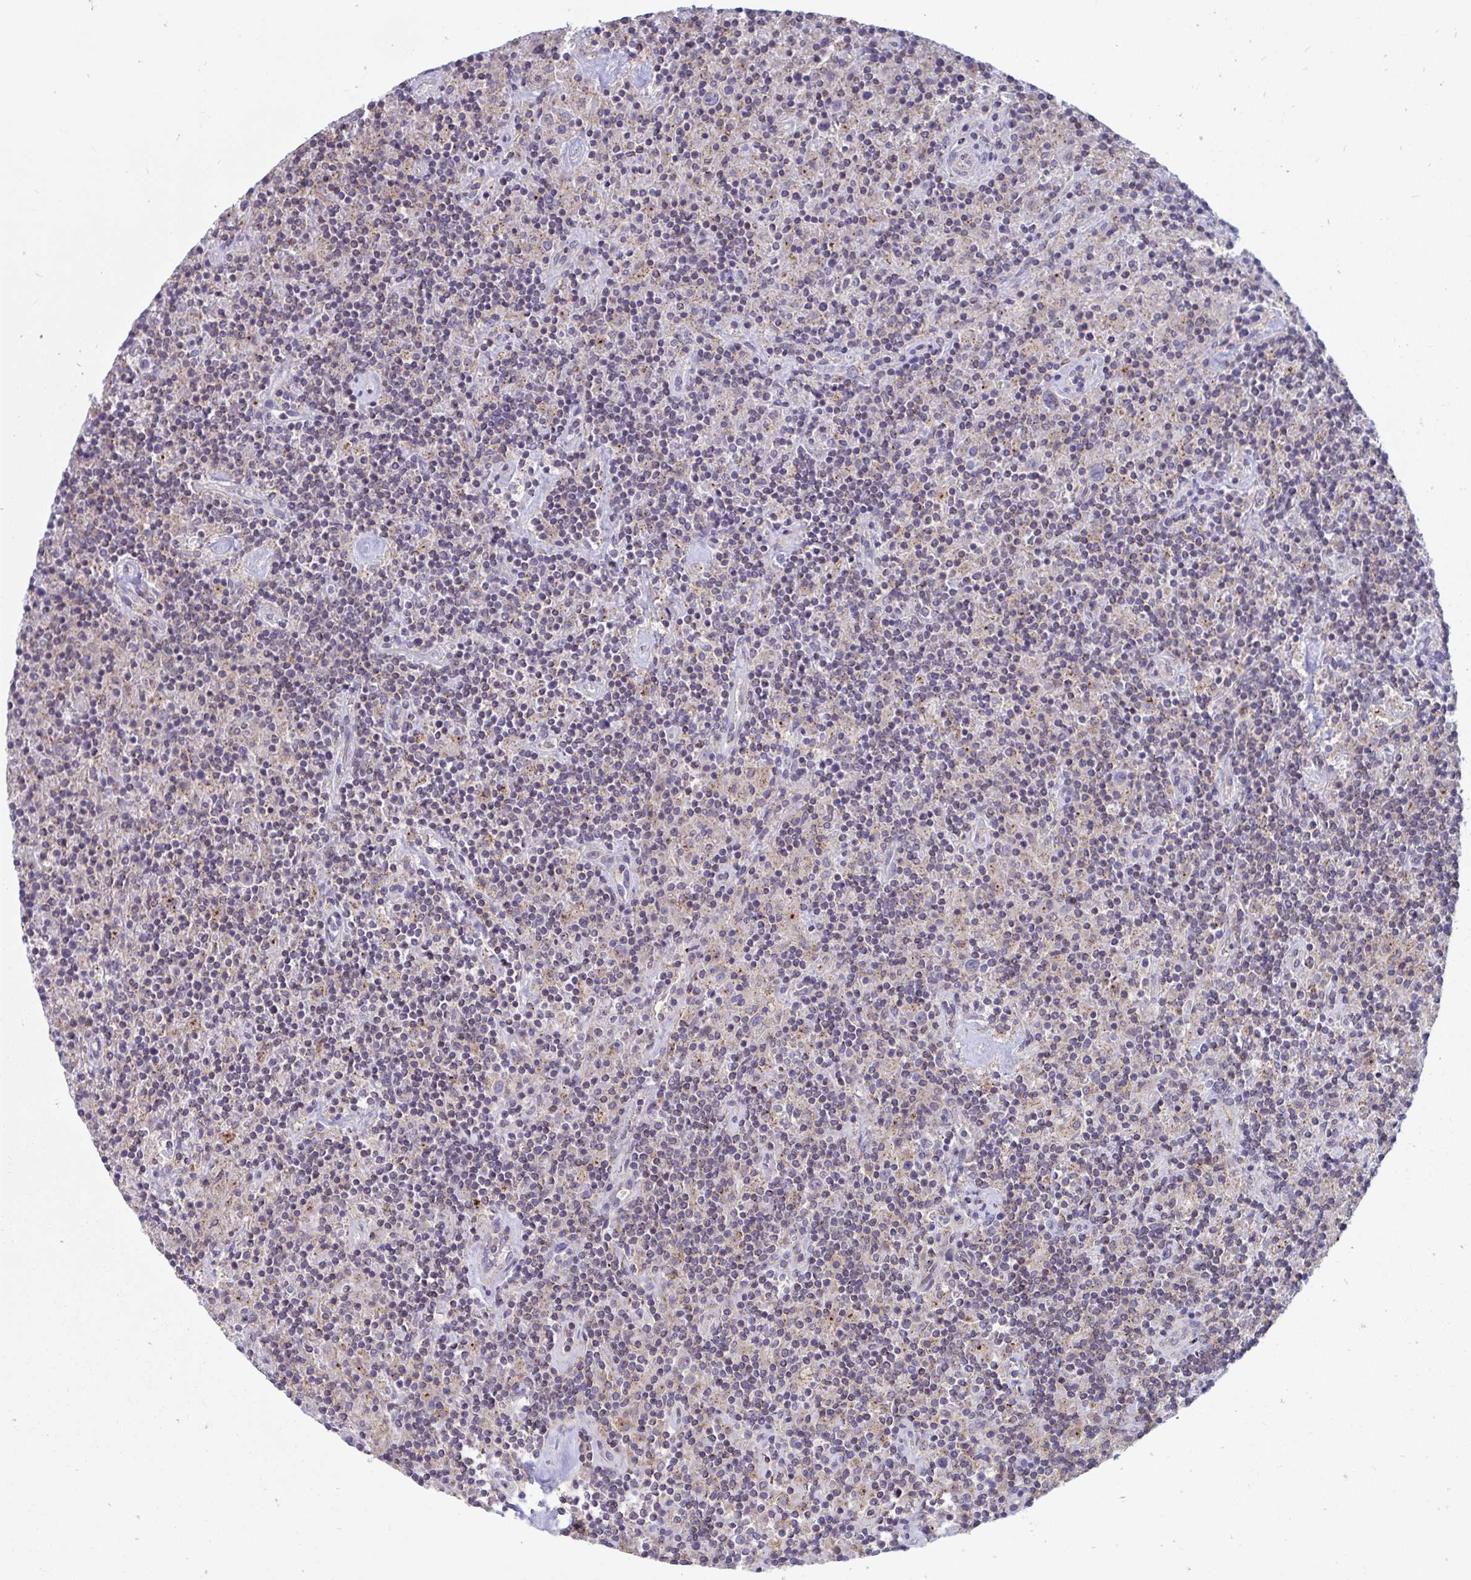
{"staining": {"intensity": "negative", "quantity": "none", "location": "none"}, "tissue": "lymphoma", "cell_type": "Tumor cells", "image_type": "cancer", "snomed": [{"axis": "morphology", "description": "Hodgkin's disease, NOS"}, {"axis": "topography", "description": "Lymph node"}], "caption": "Tumor cells are negative for protein expression in human lymphoma.", "gene": "IST1", "patient": {"sex": "male", "age": 70}}